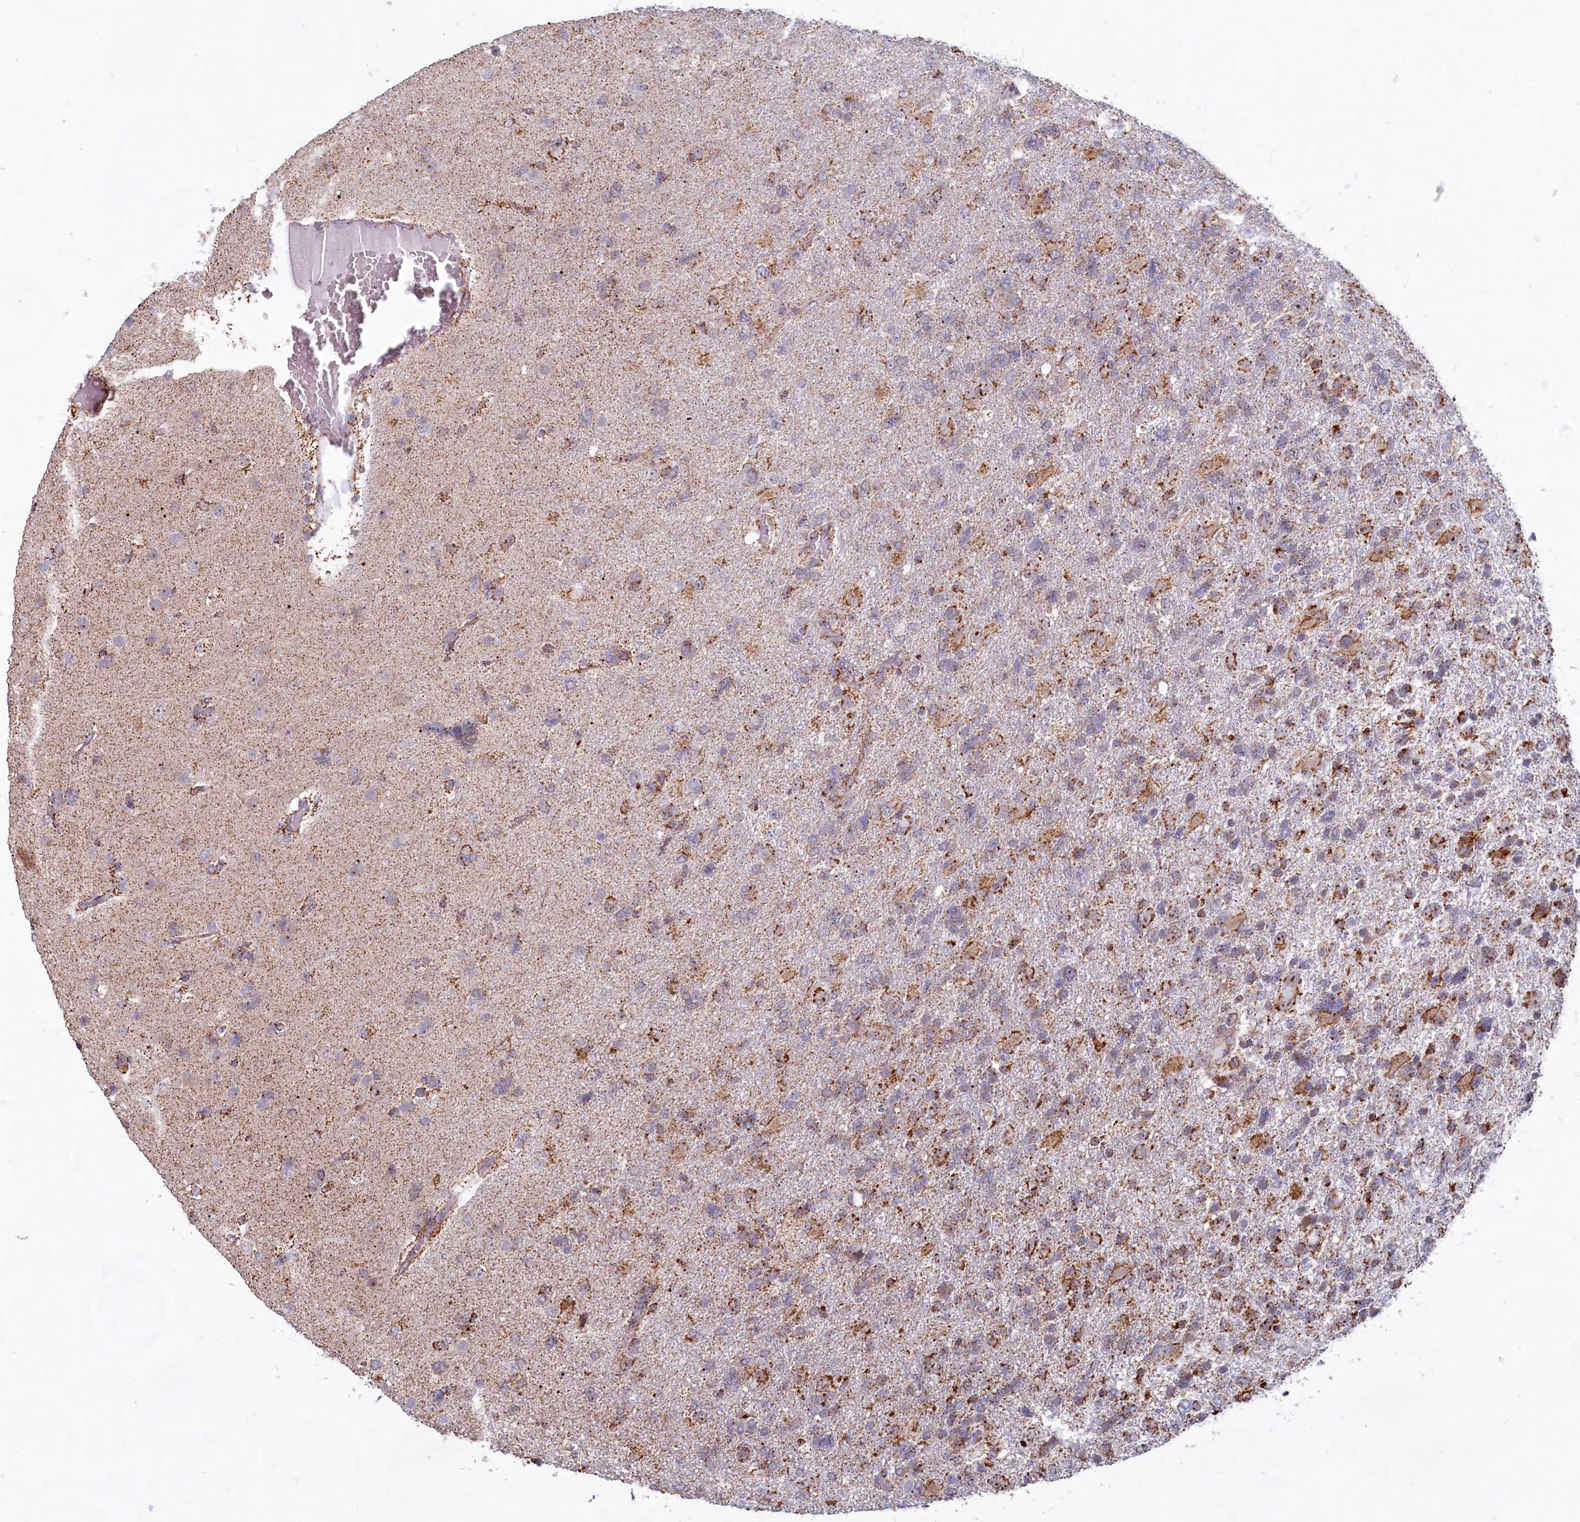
{"staining": {"intensity": "moderate", "quantity": "25%-75%", "location": "cytoplasmic/membranous"}, "tissue": "glioma", "cell_type": "Tumor cells", "image_type": "cancer", "snomed": [{"axis": "morphology", "description": "Glioma, malignant, High grade"}, {"axis": "topography", "description": "Brain"}], "caption": "Malignant glioma (high-grade) stained with immunohistochemistry reveals moderate cytoplasmic/membranous staining in about 25%-75% of tumor cells.", "gene": "C1D", "patient": {"sex": "male", "age": 61}}